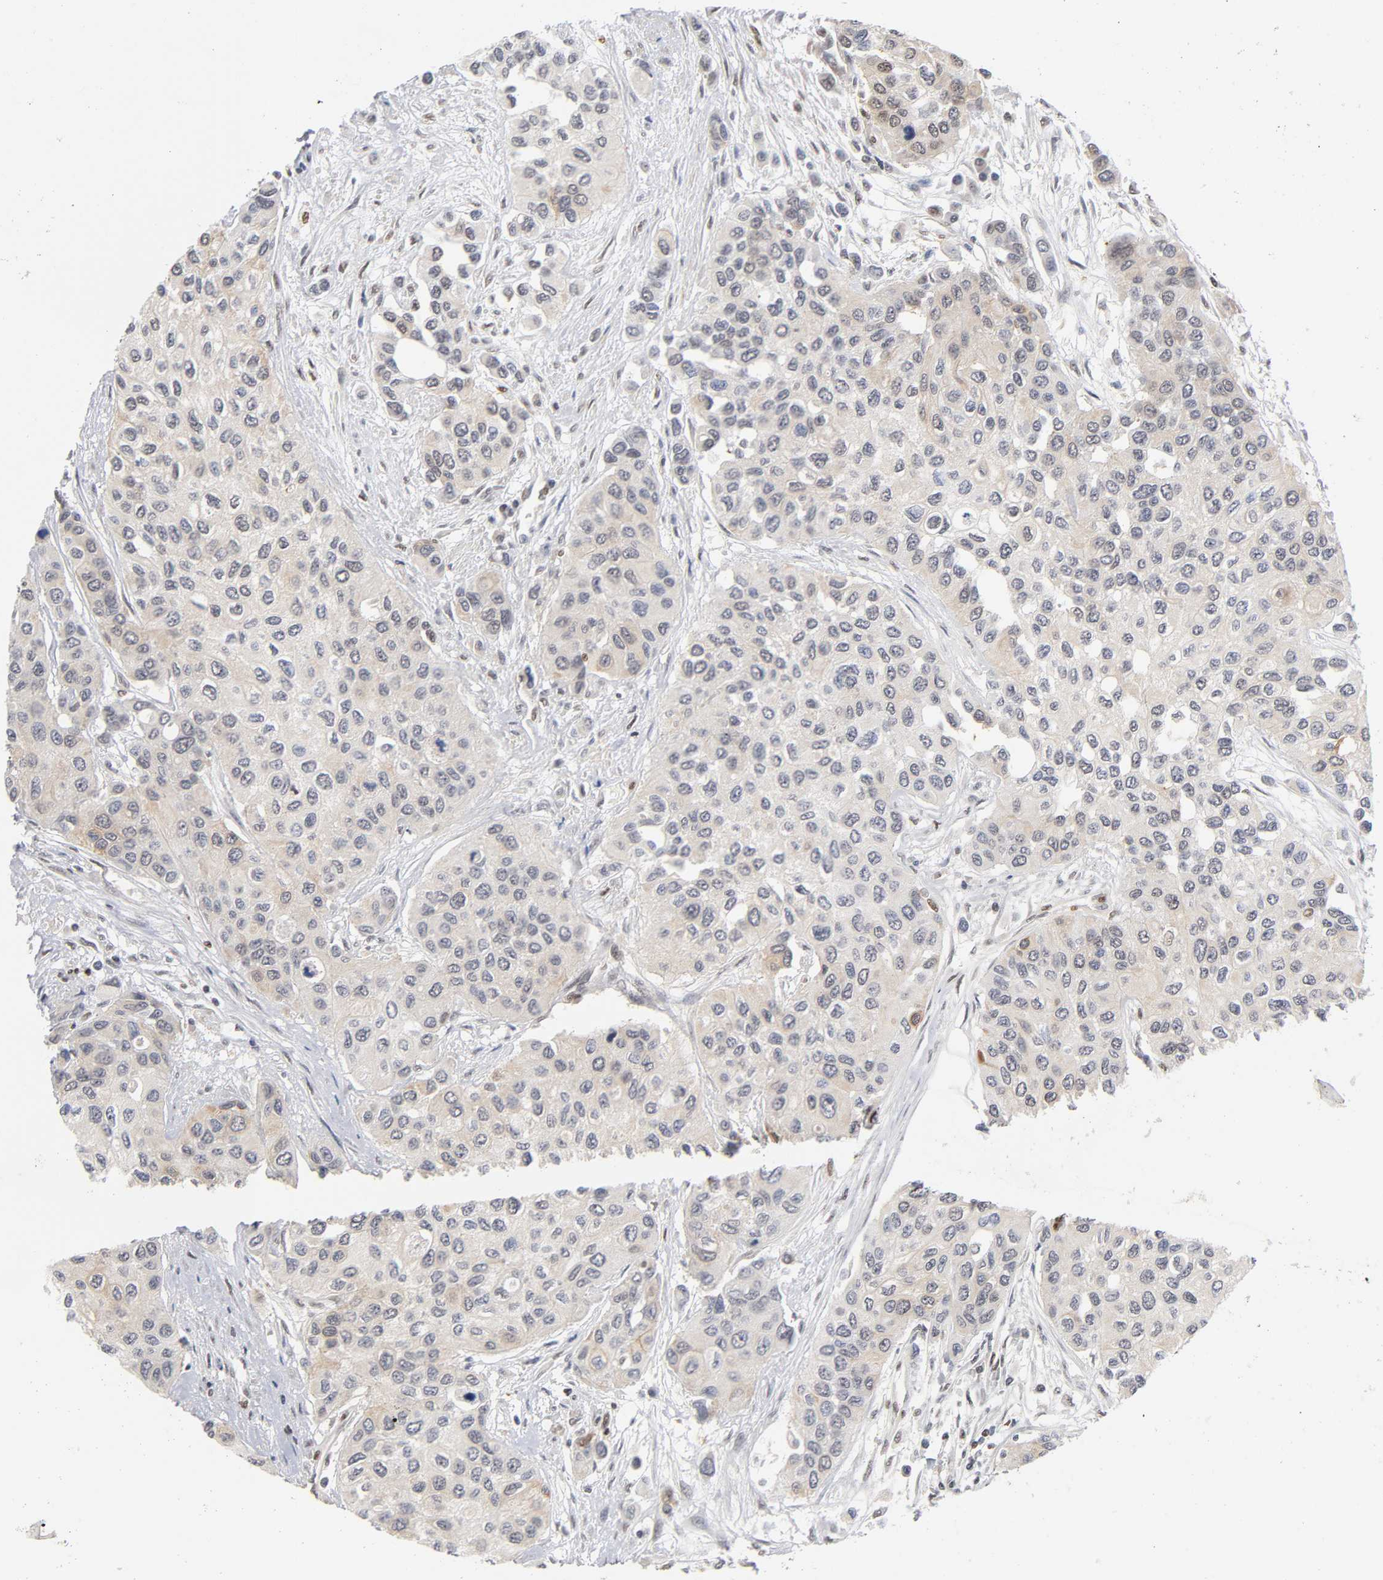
{"staining": {"intensity": "moderate", "quantity": "25%-75%", "location": "cytoplasmic/membranous"}, "tissue": "urothelial cancer", "cell_type": "Tumor cells", "image_type": "cancer", "snomed": [{"axis": "morphology", "description": "Urothelial carcinoma, High grade"}, {"axis": "topography", "description": "Urinary bladder"}], "caption": "A brown stain highlights moderate cytoplasmic/membranous expression of a protein in human urothelial cancer tumor cells. The staining is performed using DAB (3,3'-diaminobenzidine) brown chromogen to label protein expression. The nuclei are counter-stained blue using hematoxylin.", "gene": "NR3C1", "patient": {"sex": "female", "age": 56}}